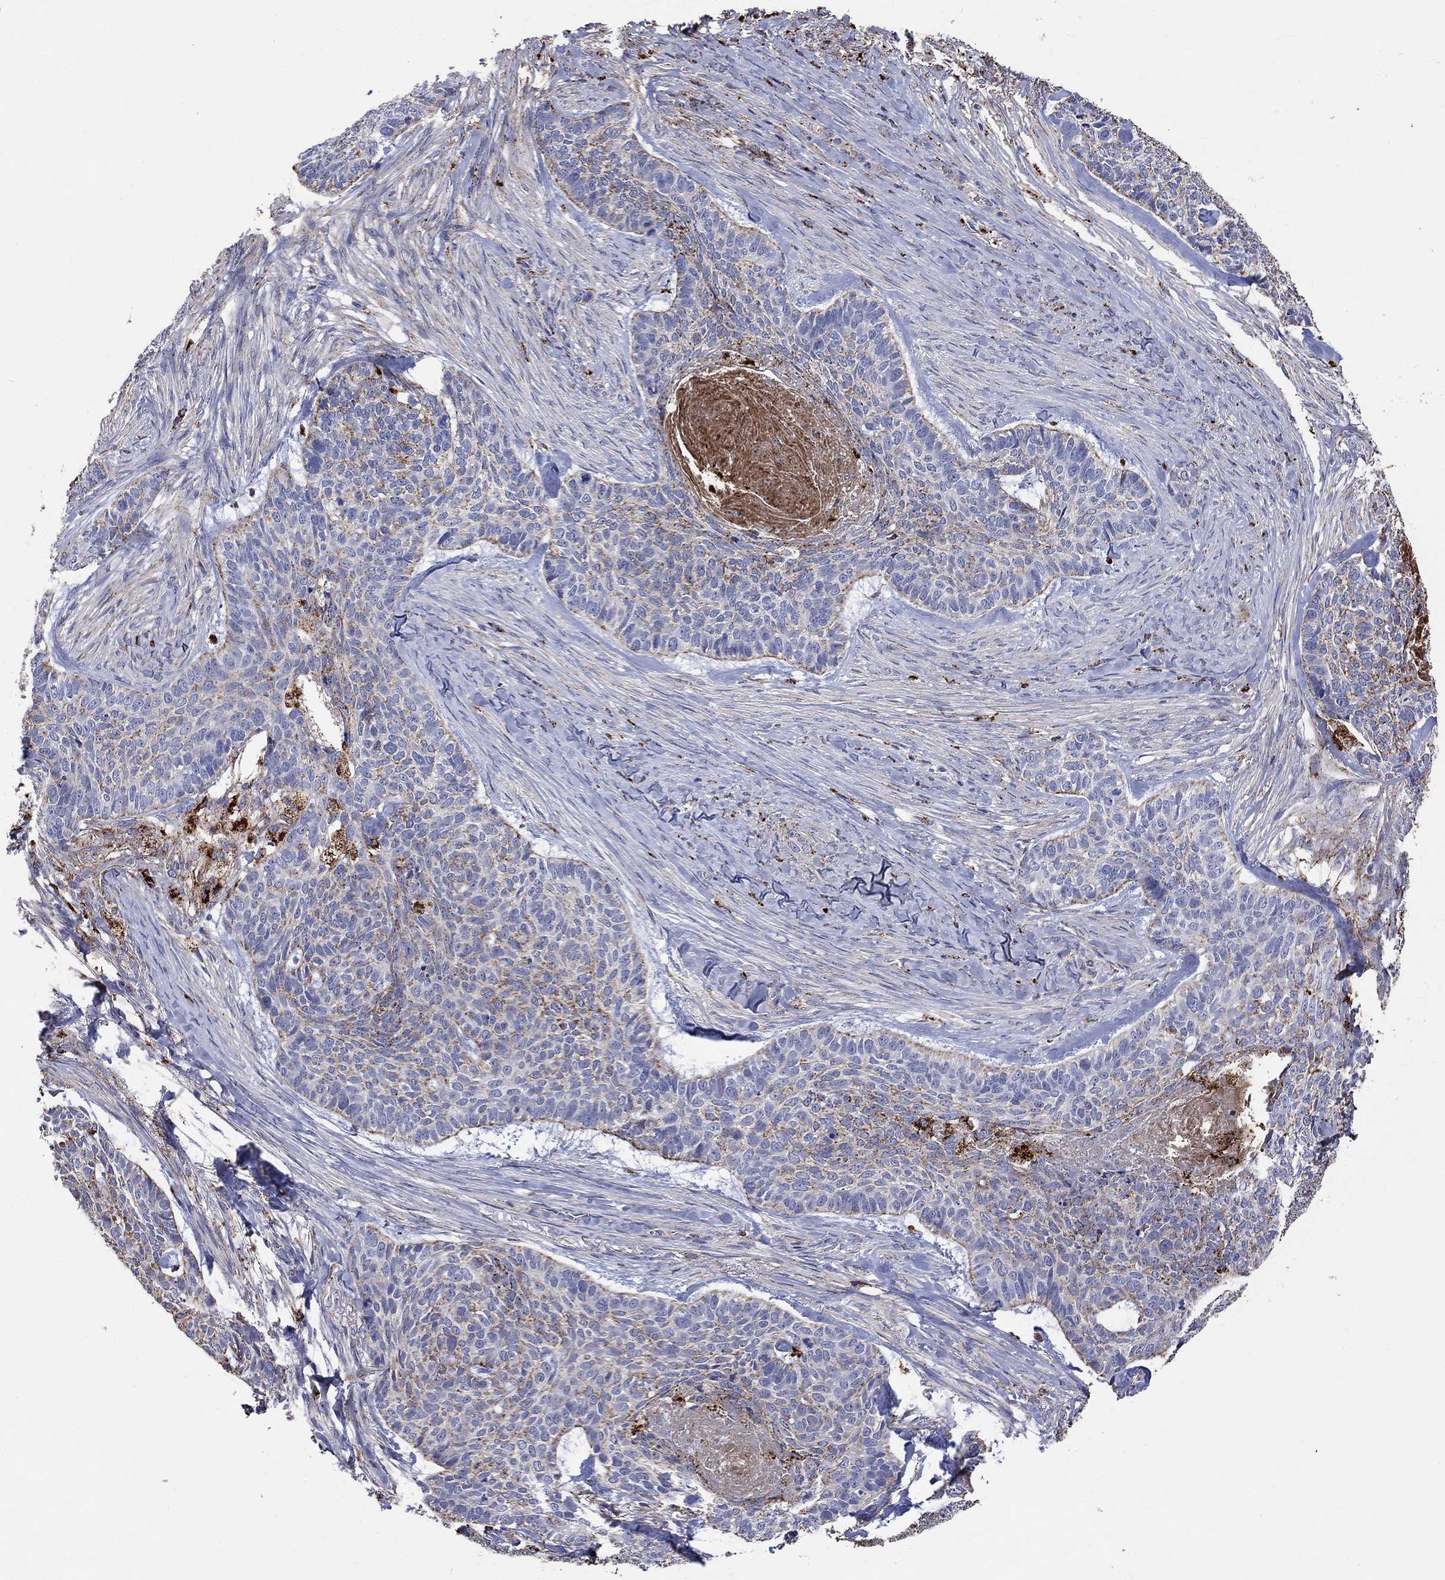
{"staining": {"intensity": "moderate", "quantity": "<25%", "location": "cytoplasmic/membranous"}, "tissue": "skin cancer", "cell_type": "Tumor cells", "image_type": "cancer", "snomed": [{"axis": "morphology", "description": "Basal cell carcinoma"}, {"axis": "topography", "description": "Skin"}], "caption": "This photomicrograph displays skin cancer stained with IHC to label a protein in brown. The cytoplasmic/membranous of tumor cells show moderate positivity for the protein. Nuclei are counter-stained blue.", "gene": "CTSB", "patient": {"sex": "female", "age": 69}}